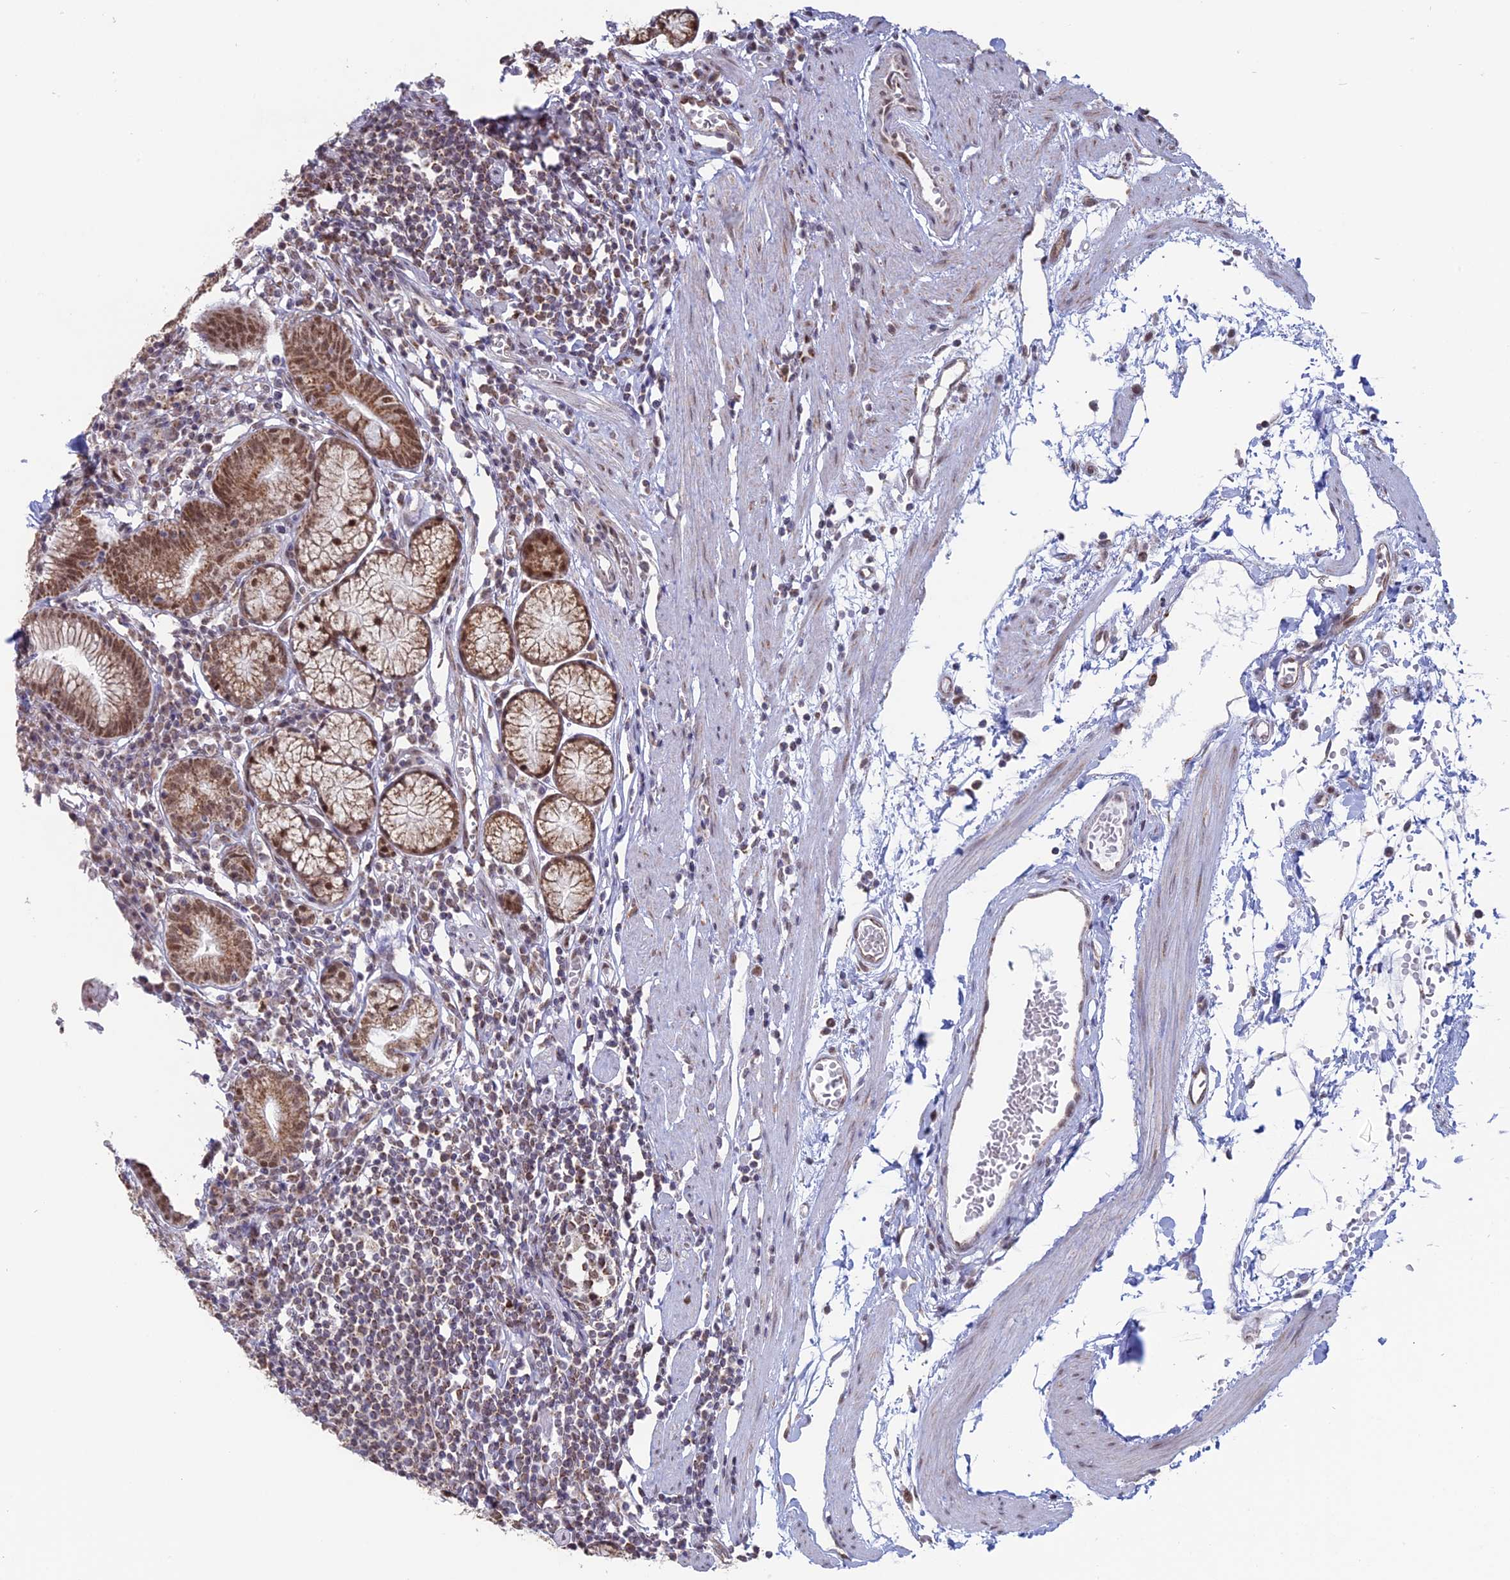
{"staining": {"intensity": "moderate", "quantity": ">75%", "location": "cytoplasmic/membranous,nuclear"}, "tissue": "stomach", "cell_type": "Glandular cells", "image_type": "normal", "snomed": [{"axis": "morphology", "description": "Normal tissue, NOS"}, {"axis": "topography", "description": "Stomach"}], "caption": "Immunohistochemical staining of benign stomach exhibits medium levels of moderate cytoplasmic/membranous,nuclear staining in about >75% of glandular cells. (DAB (3,3'-diaminobenzidine) IHC with brightfield microscopy, high magnification).", "gene": "ARHGAP40", "patient": {"sex": "male", "age": 55}}